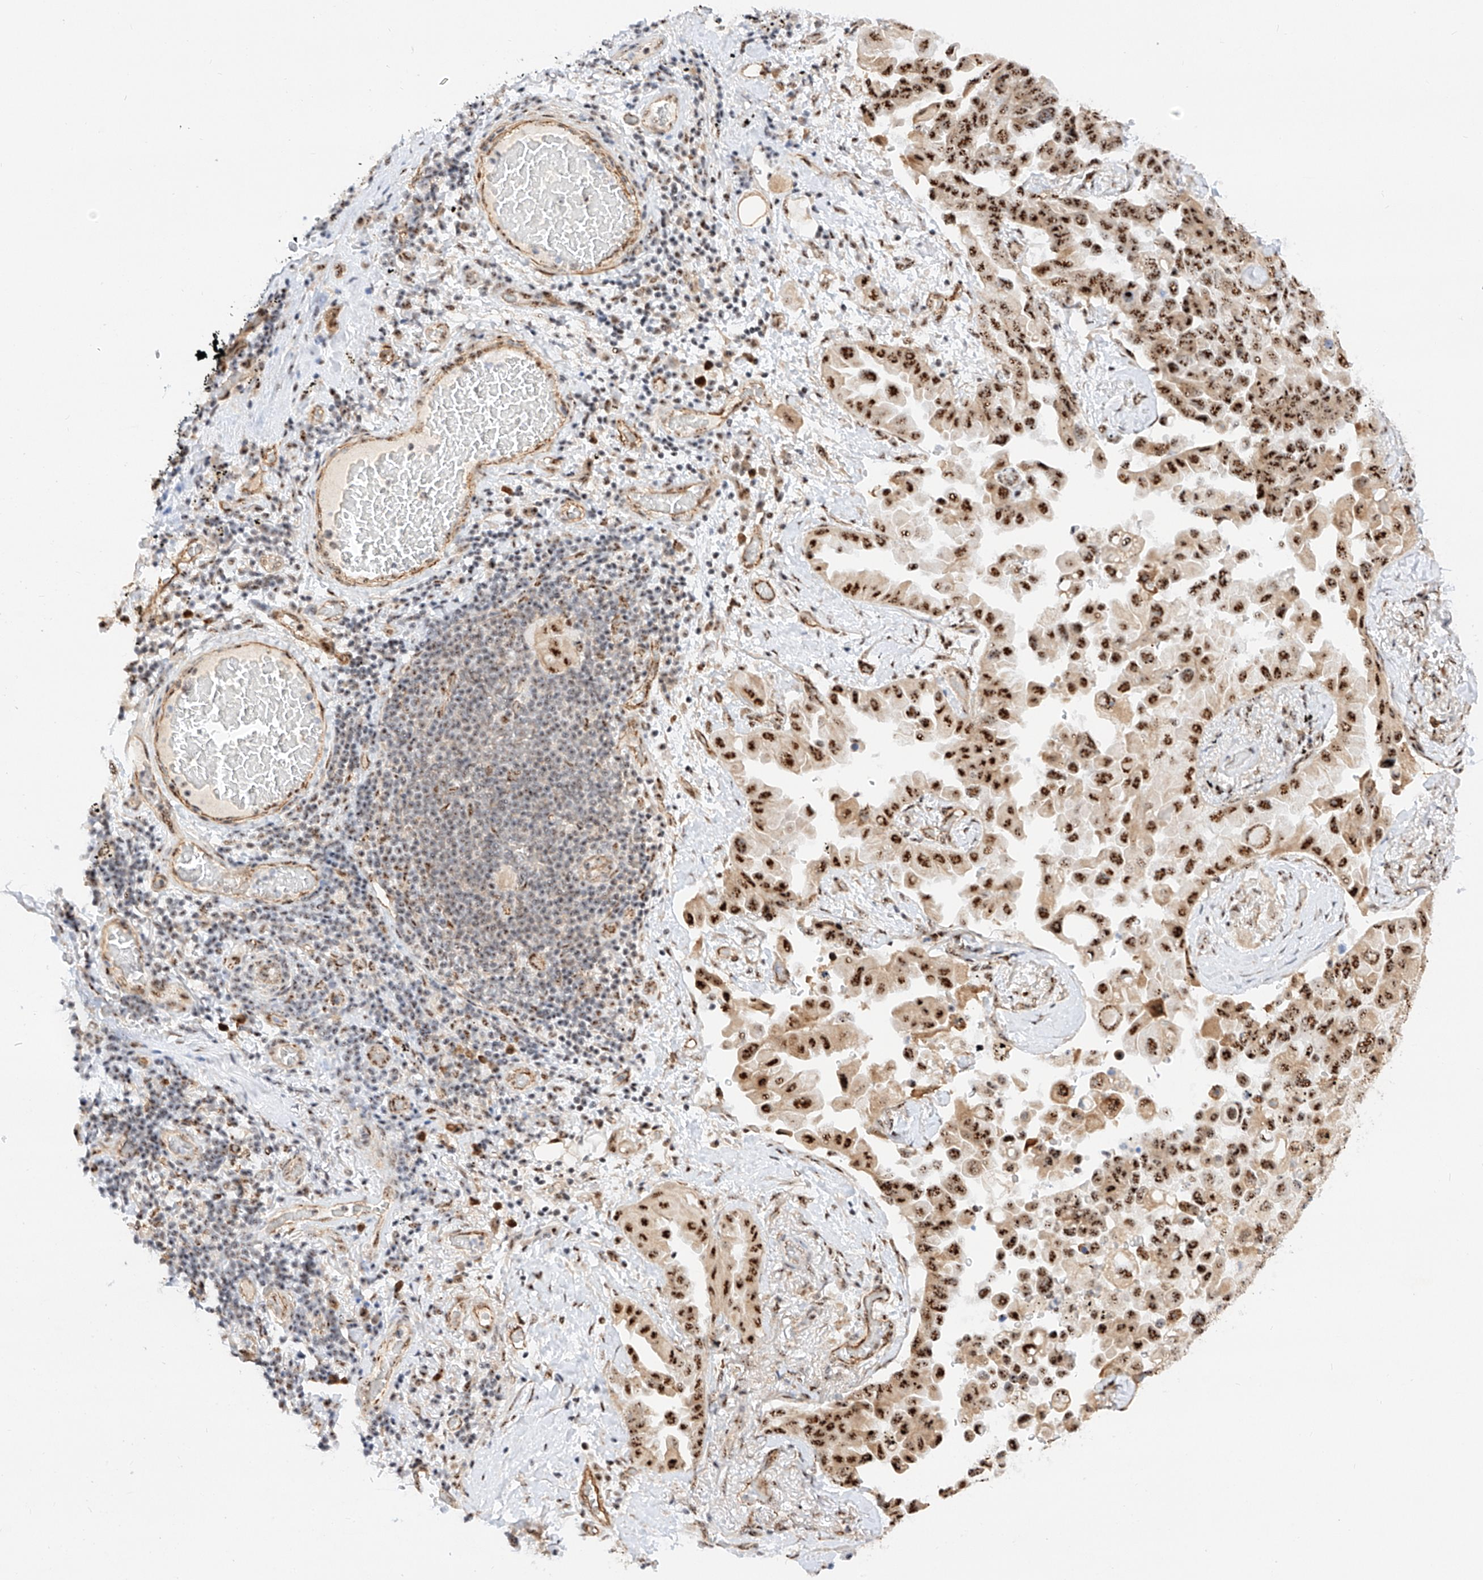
{"staining": {"intensity": "strong", "quantity": ">75%", "location": "nuclear"}, "tissue": "lung cancer", "cell_type": "Tumor cells", "image_type": "cancer", "snomed": [{"axis": "morphology", "description": "Adenocarcinoma, NOS"}, {"axis": "topography", "description": "Lung"}], "caption": "There is high levels of strong nuclear staining in tumor cells of lung adenocarcinoma, as demonstrated by immunohistochemical staining (brown color).", "gene": "ATXN7L2", "patient": {"sex": "female", "age": 67}}